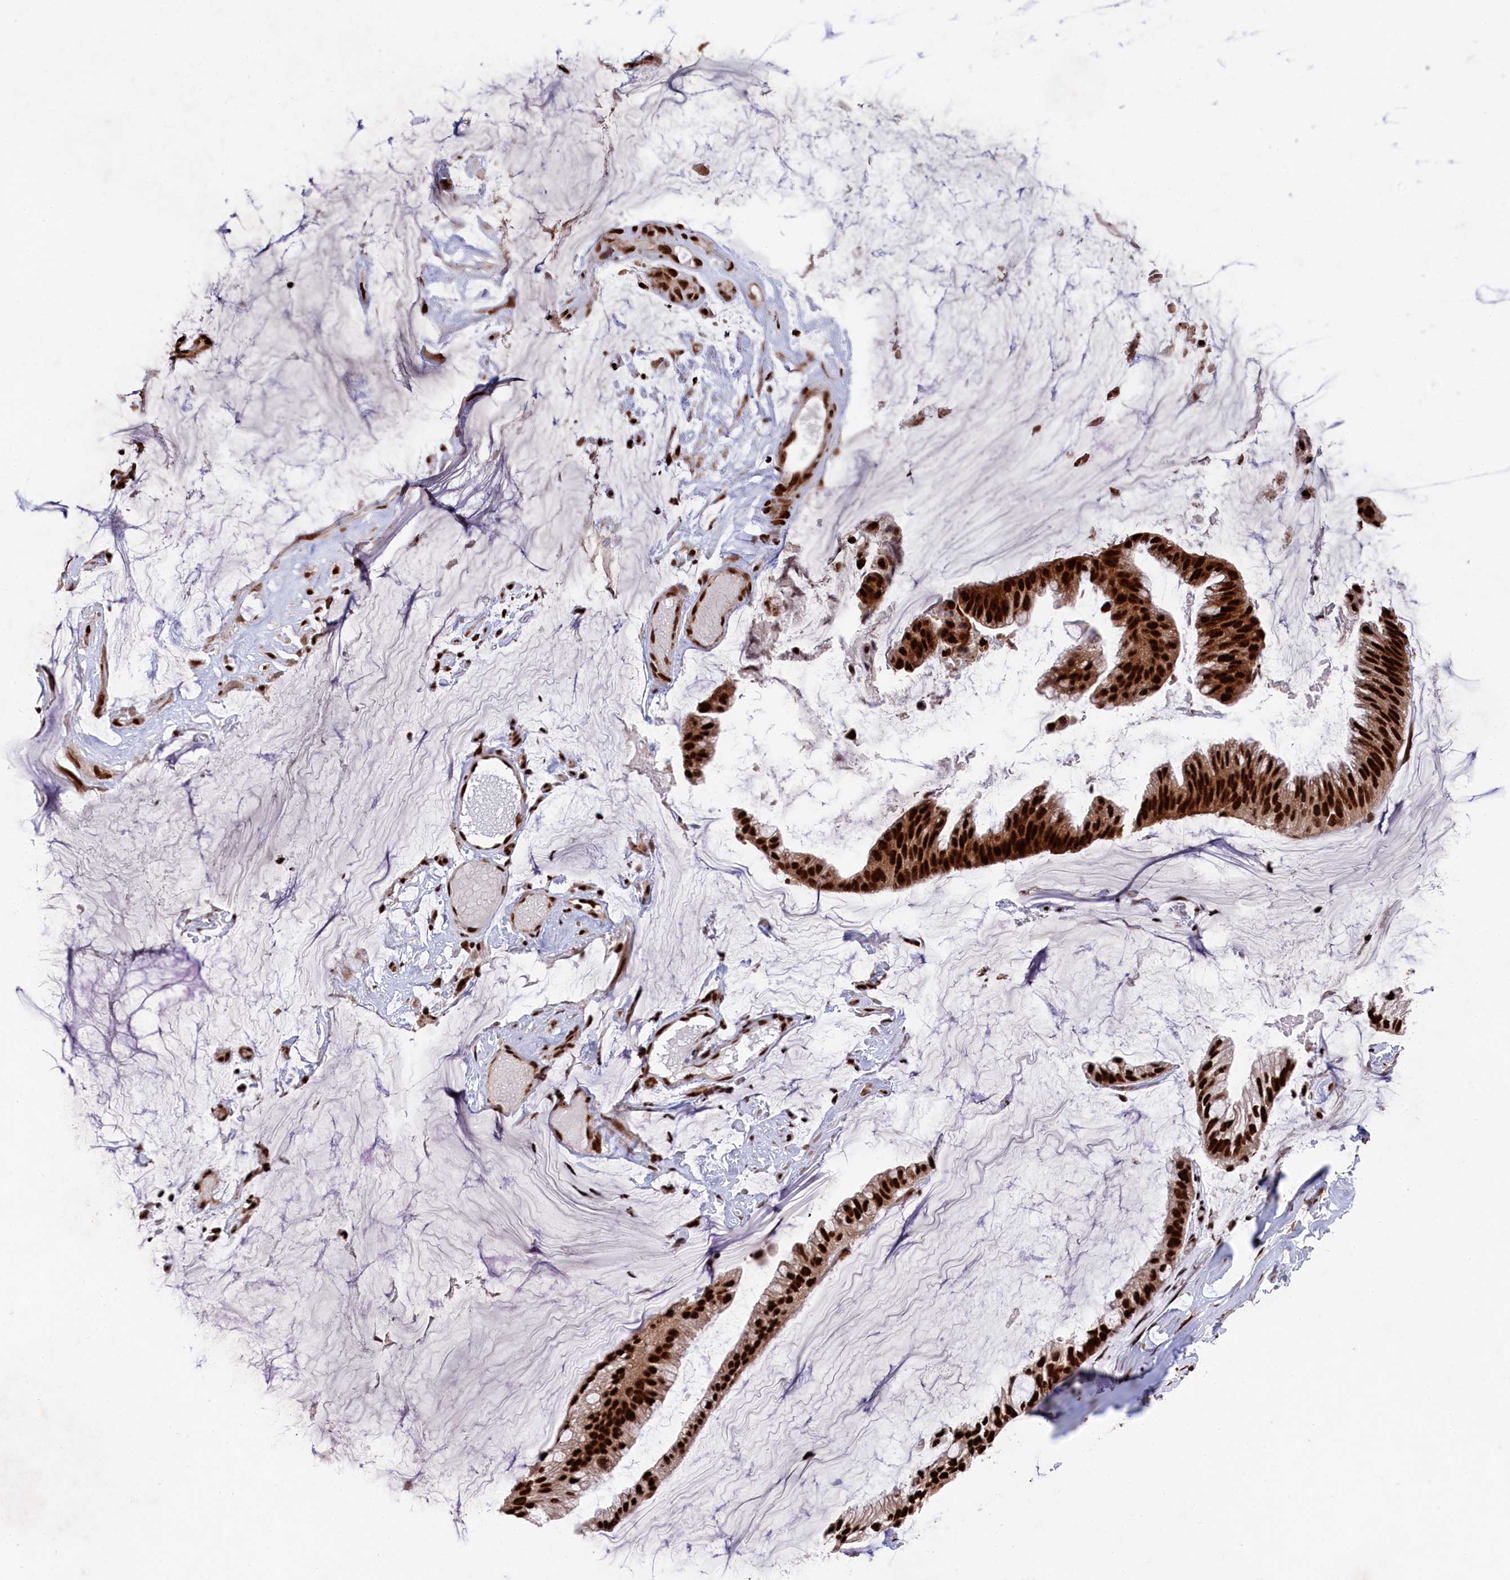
{"staining": {"intensity": "strong", "quantity": ">75%", "location": "nuclear"}, "tissue": "ovarian cancer", "cell_type": "Tumor cells", "image_type": "cancer", "snomed": [{"axis": "morphology", "description": "Cystadenocarcinoma, mucinous, NOS"}, {"axis": "topography", "description": "Ovary"}], "caption": "Strong nuclear expression for a protein is appreciated in approximately >75% of tumor cells of ovarian cancer (mucinous cystadenocarcinoma) using IHC.", "gene": "PRPF31", "patient": {"sex": "female", "age": 39}}